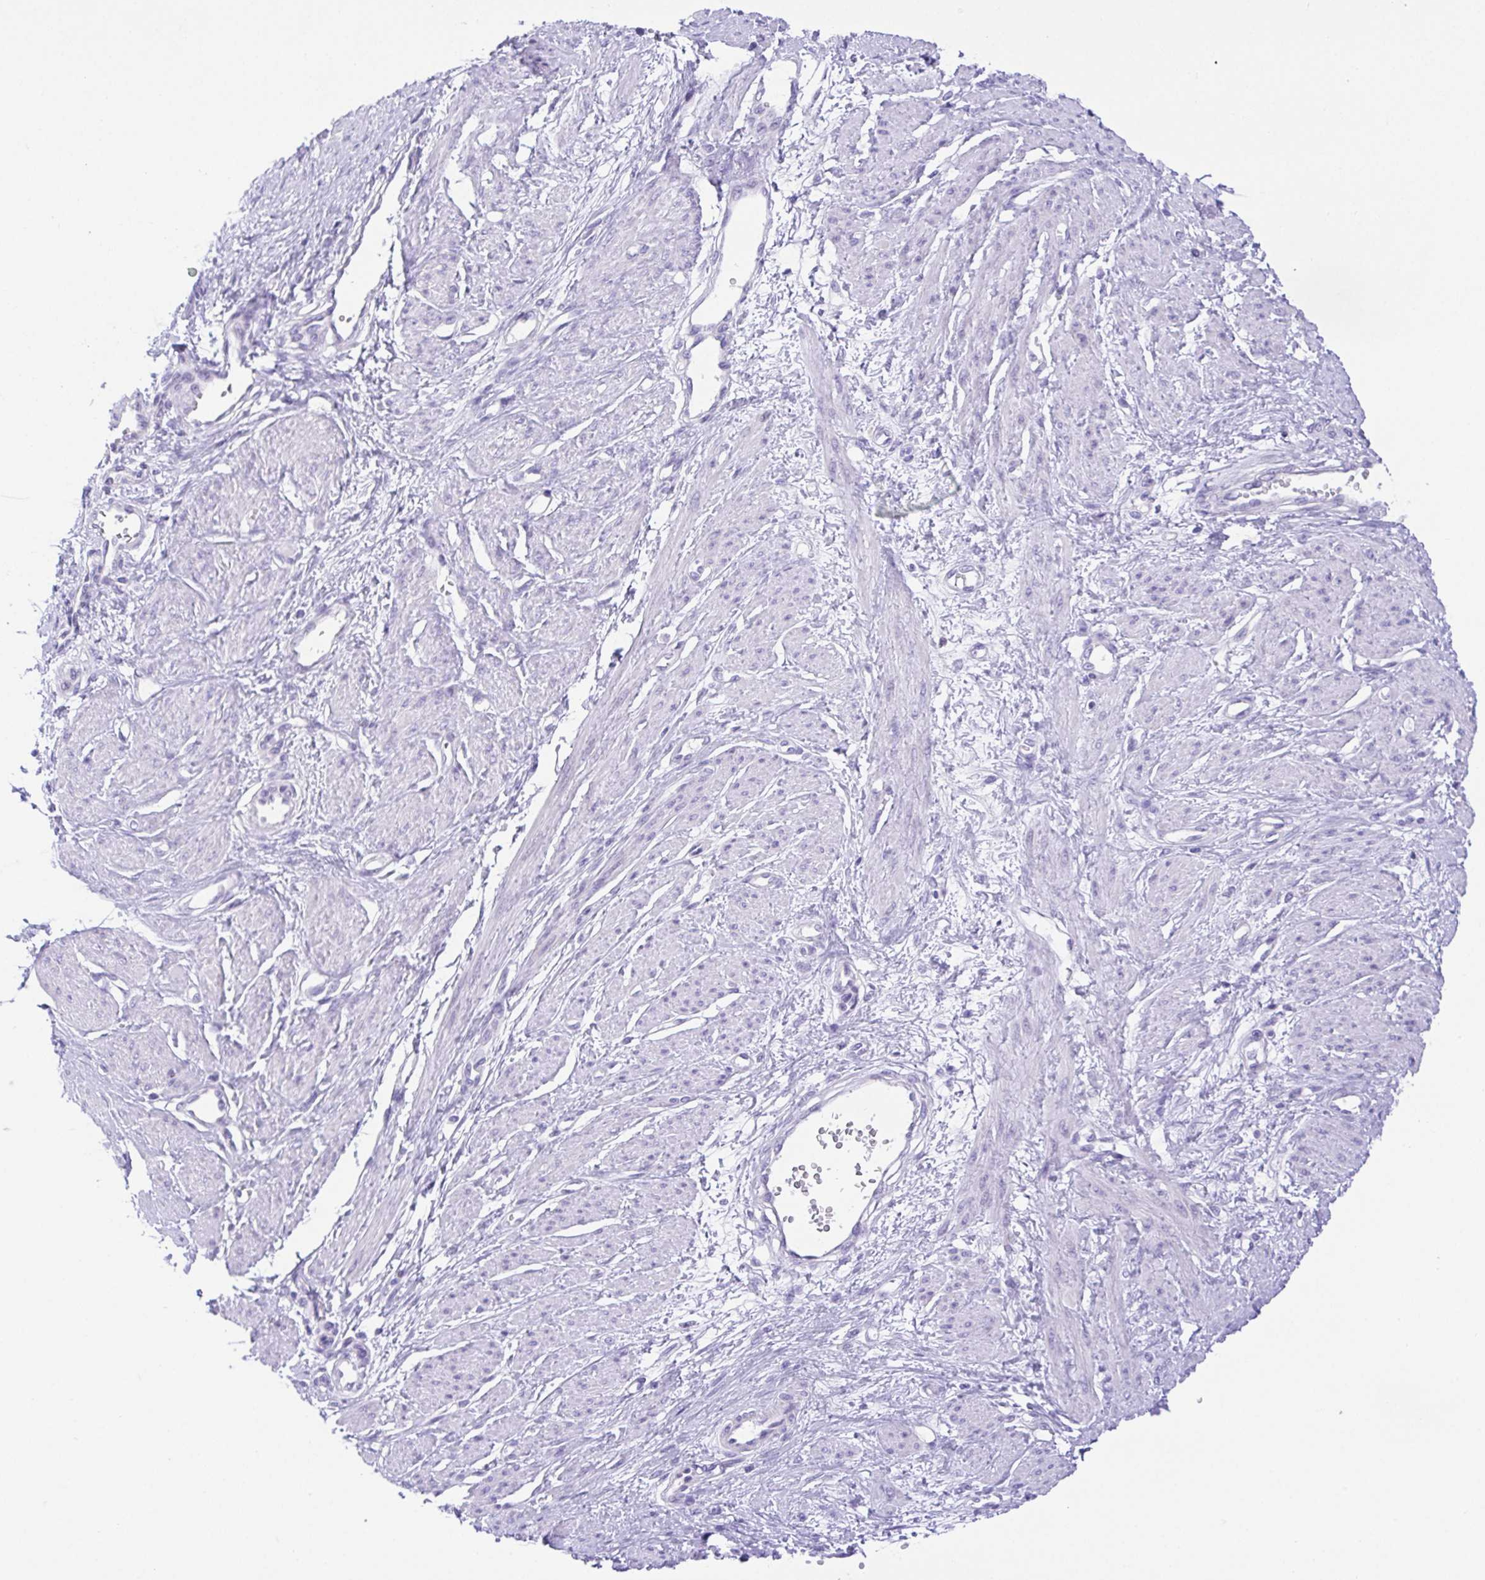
{"staining": {"intensity": "negative", "quantity": "none", "location": "none"}, "tissue": "smooth muscle", "cell_type": "Smooth muscle cells", "image_type": "normal", "snomed": [{"axis": "morphology", "description": "Normal tissue, NOS"}, {"axis": "topography", "description": "Smooth muscle"}, {"axis": "topography", "description": "Uterus"}], "caption": "Histopathology image shows no protein expression in smooth muscle cells of normal smooth muscle.", "gene": "LUZP4", "patient": {"sex": "female", "age": 39}}